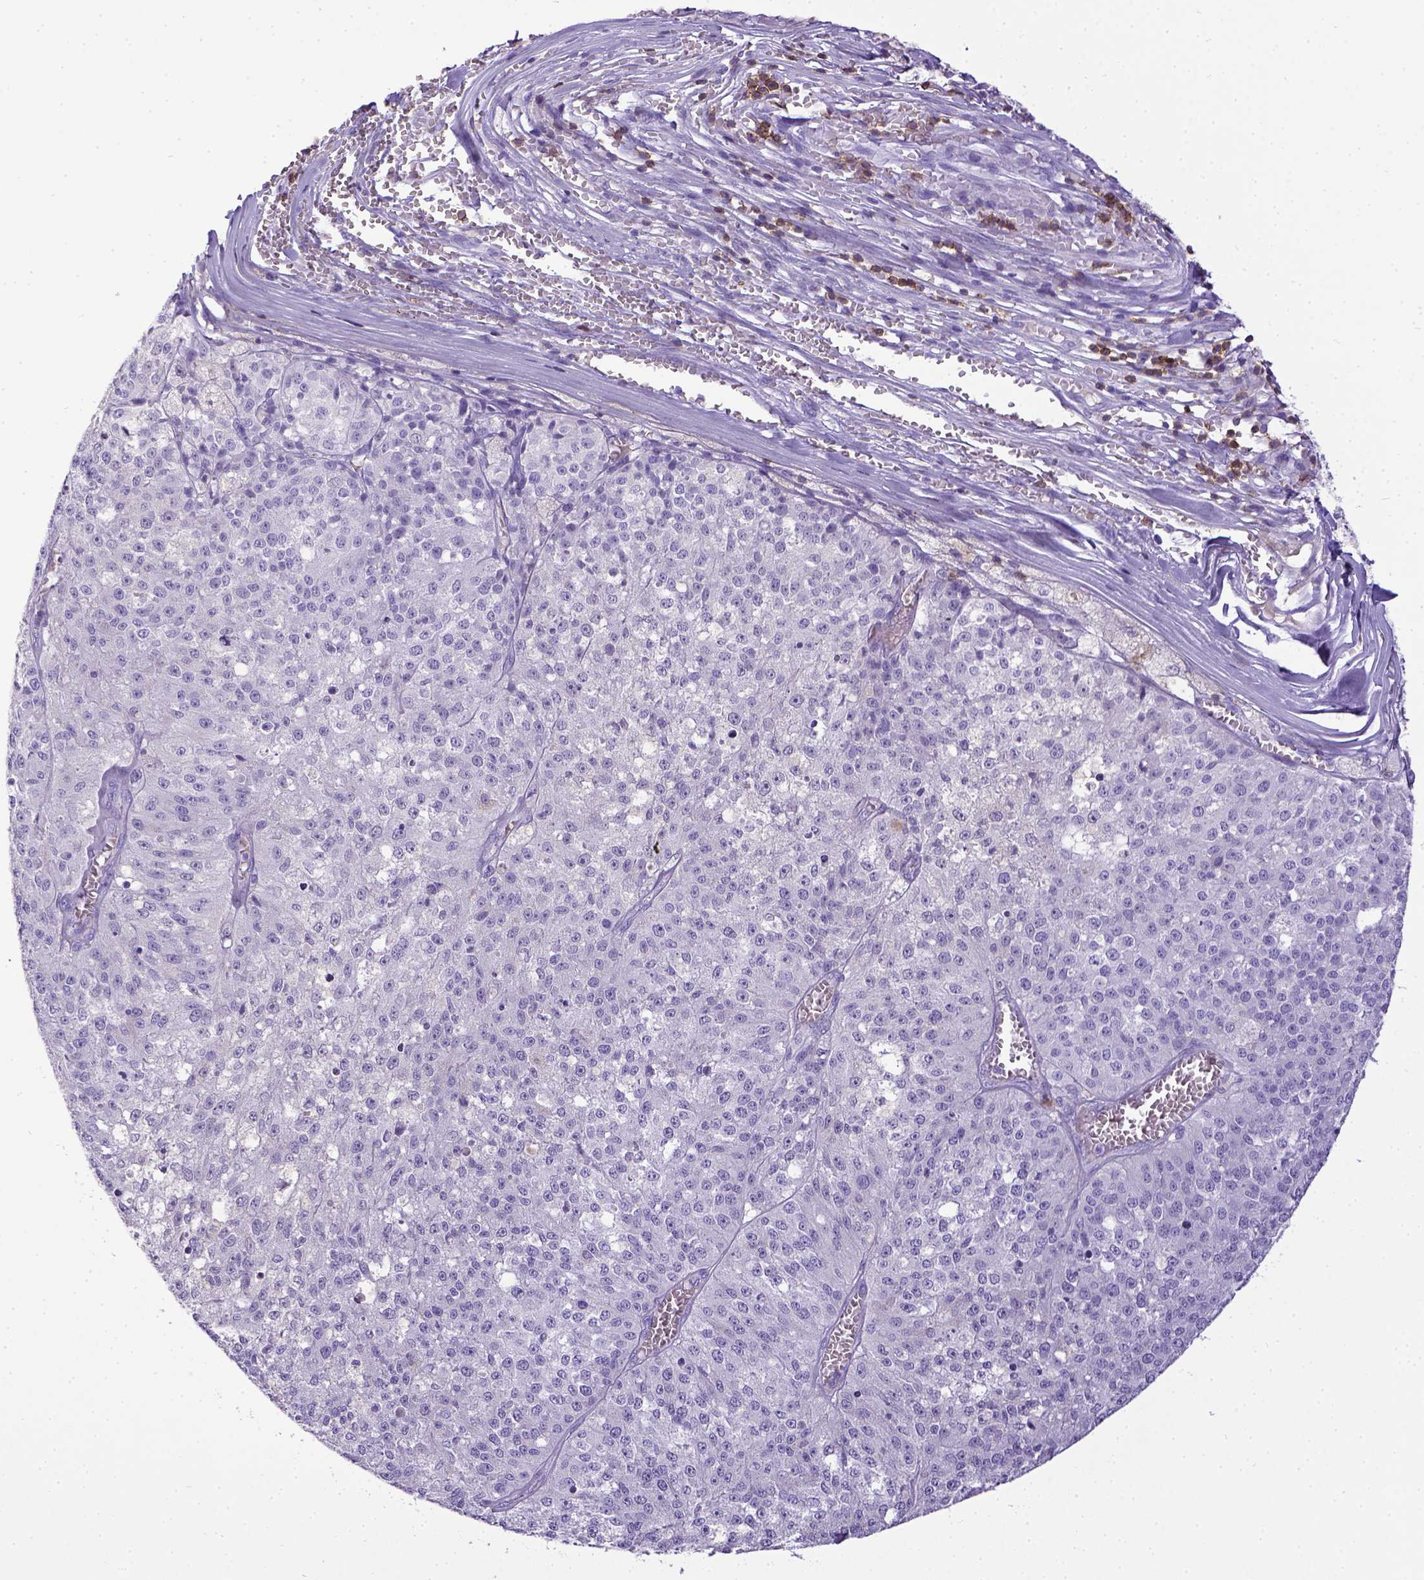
{"staining": {"intensity": "negative", "quantity": "none", "location": "none"}, "tissue": "melanoma", "cell_type": "Tumor cells", "image_type": "cancer", "snomed": [{"axis": "morphology", "description": "Malignant melanoma, Metastatic site"}, {"axis": "topography", "description": "Lymph node"}], "caption": "Immunohistochemistry histopathology image of malignant melanoma (metastatic site) stained for a protein (brown), which displays no expression in tumor cells.", "gene": "CD3E", "patient": {"sex": "female", "age": 64}}